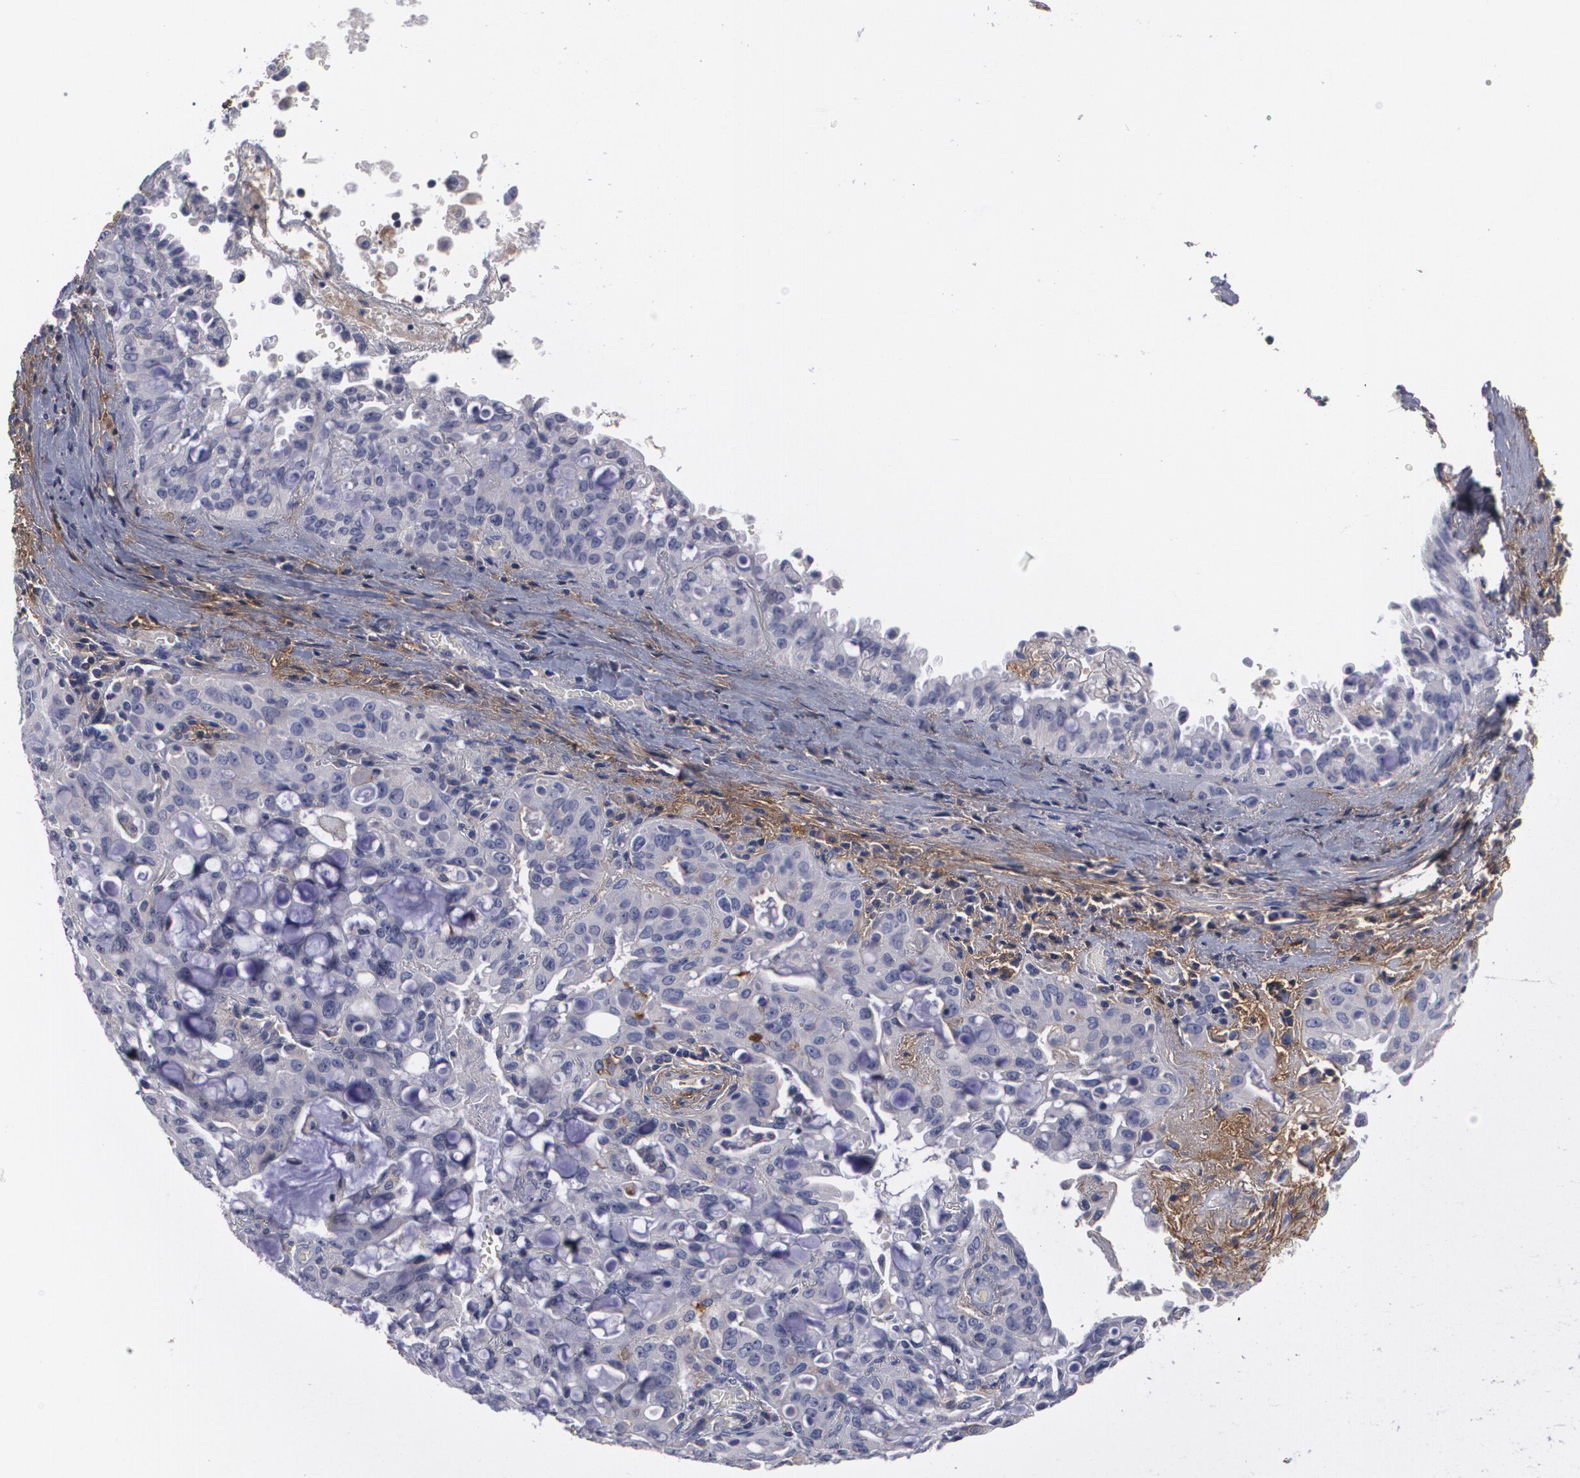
{"staining": {"intensity": "negative", "quantity": "none", "location": "none"}, "tissue": "lung cancer", "cell_type": "Tumor cells", "image_type": "cancer", "snomed": [{"axis": "morphology", "description": "Adenocarcinoma, NOS"}, {"axis": "topography", "description": "Lung"}], "caption": "Tumor cells show no significant protein positivity in lung adenocarcinoma.", "gene": "FBLN1", "patient": {"sex": "female", "age": 44}}